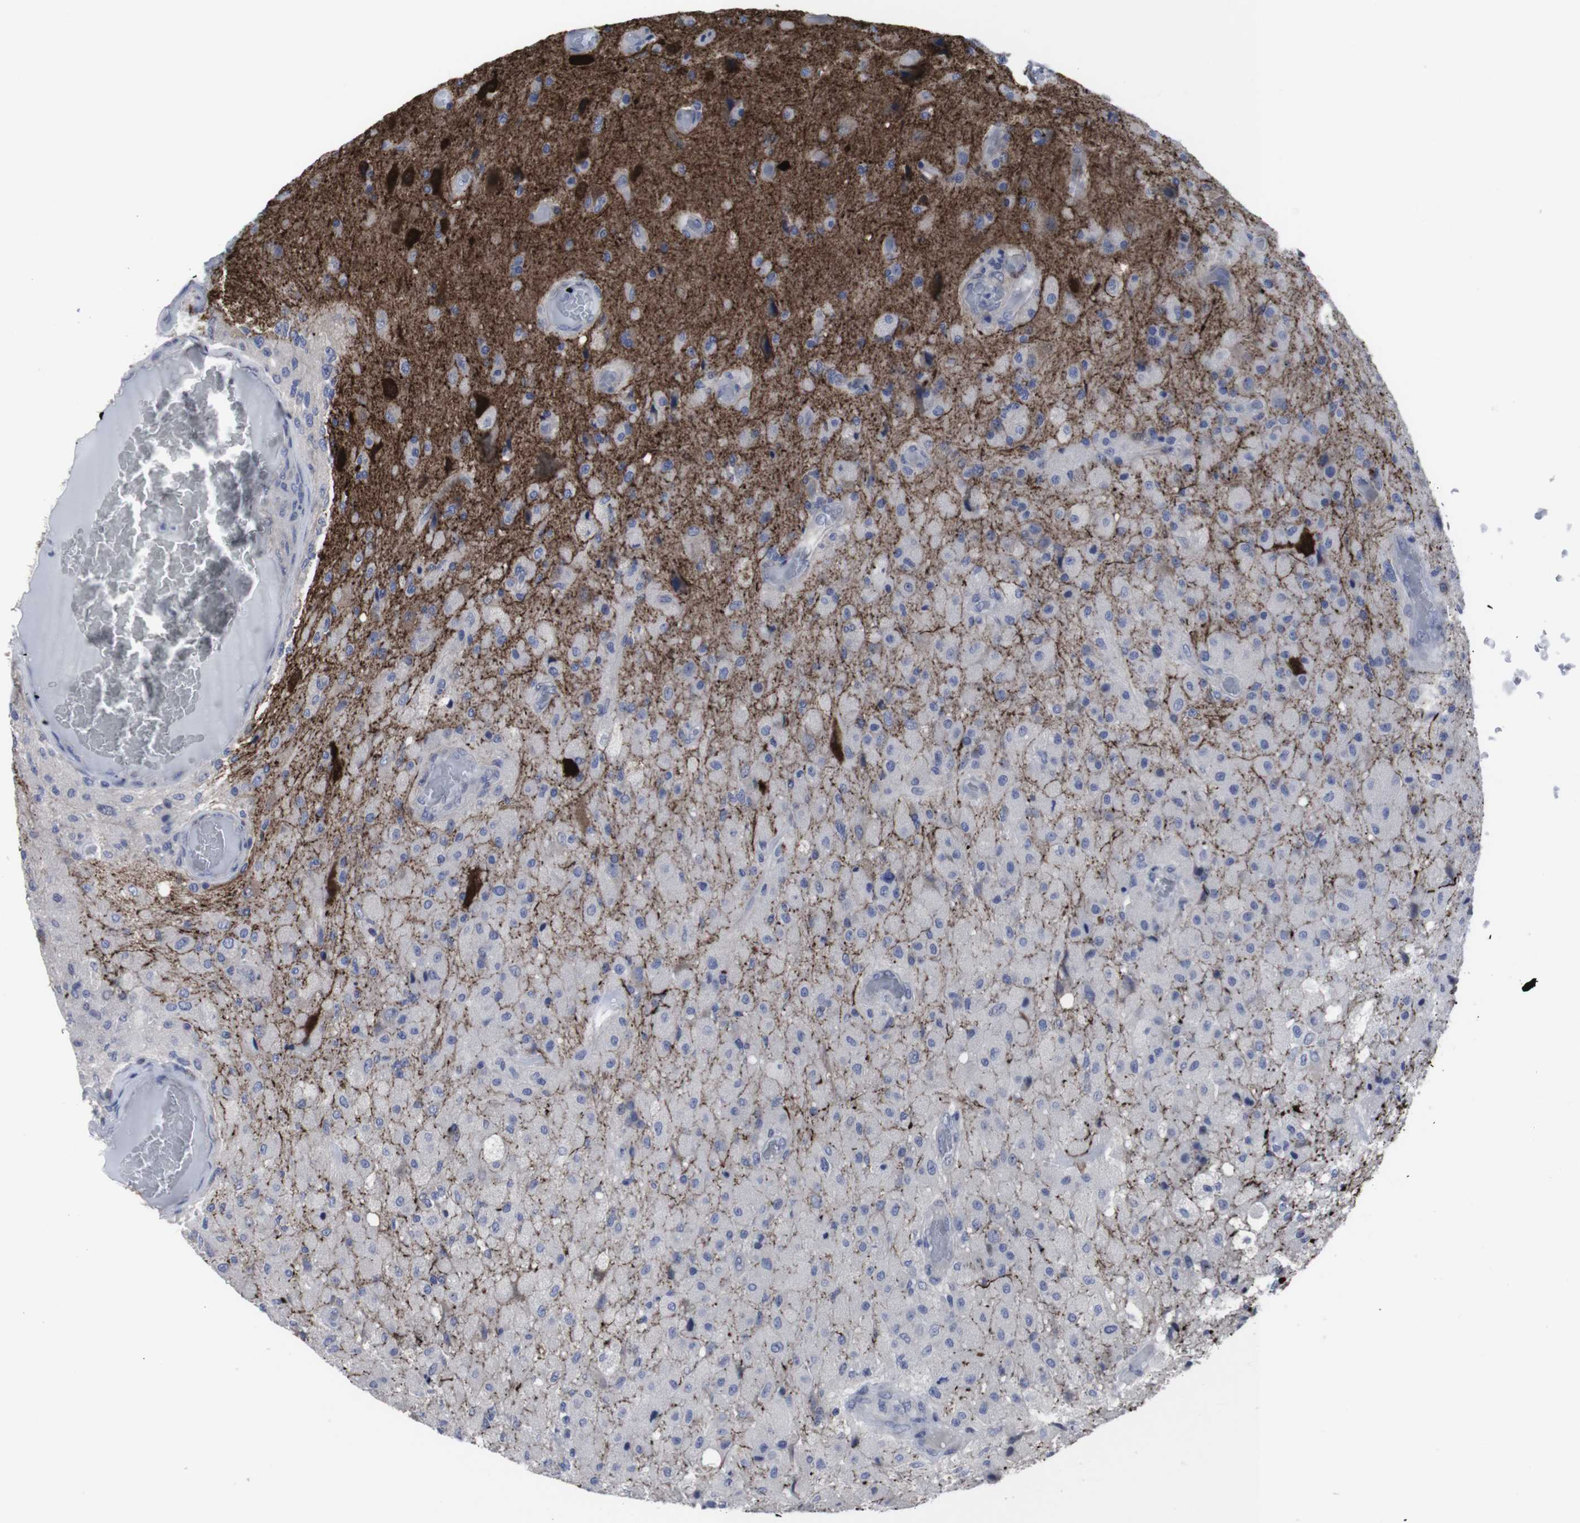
{"staining": {"intensity": "negative", "quantity": "none", "location": "none"}, "tissue": "glioma", "cell_type": "Tumor cells", "image_type": "cancer", "snomed": [{"axis": "morphology", "description": "Normal tissue, NOS"}, {"axis": "morphology", "description": "Glioma, malignant, High grade"}, {"axis": "topography", "description": "Cerebral cortex"}], "caption": "Immunohistochemical staining of malignant glioma (high-grade) exhibits no significant staining in tumor cells.", "gene": "SNCG", "patient": {"sex": "male", "age": 77}}